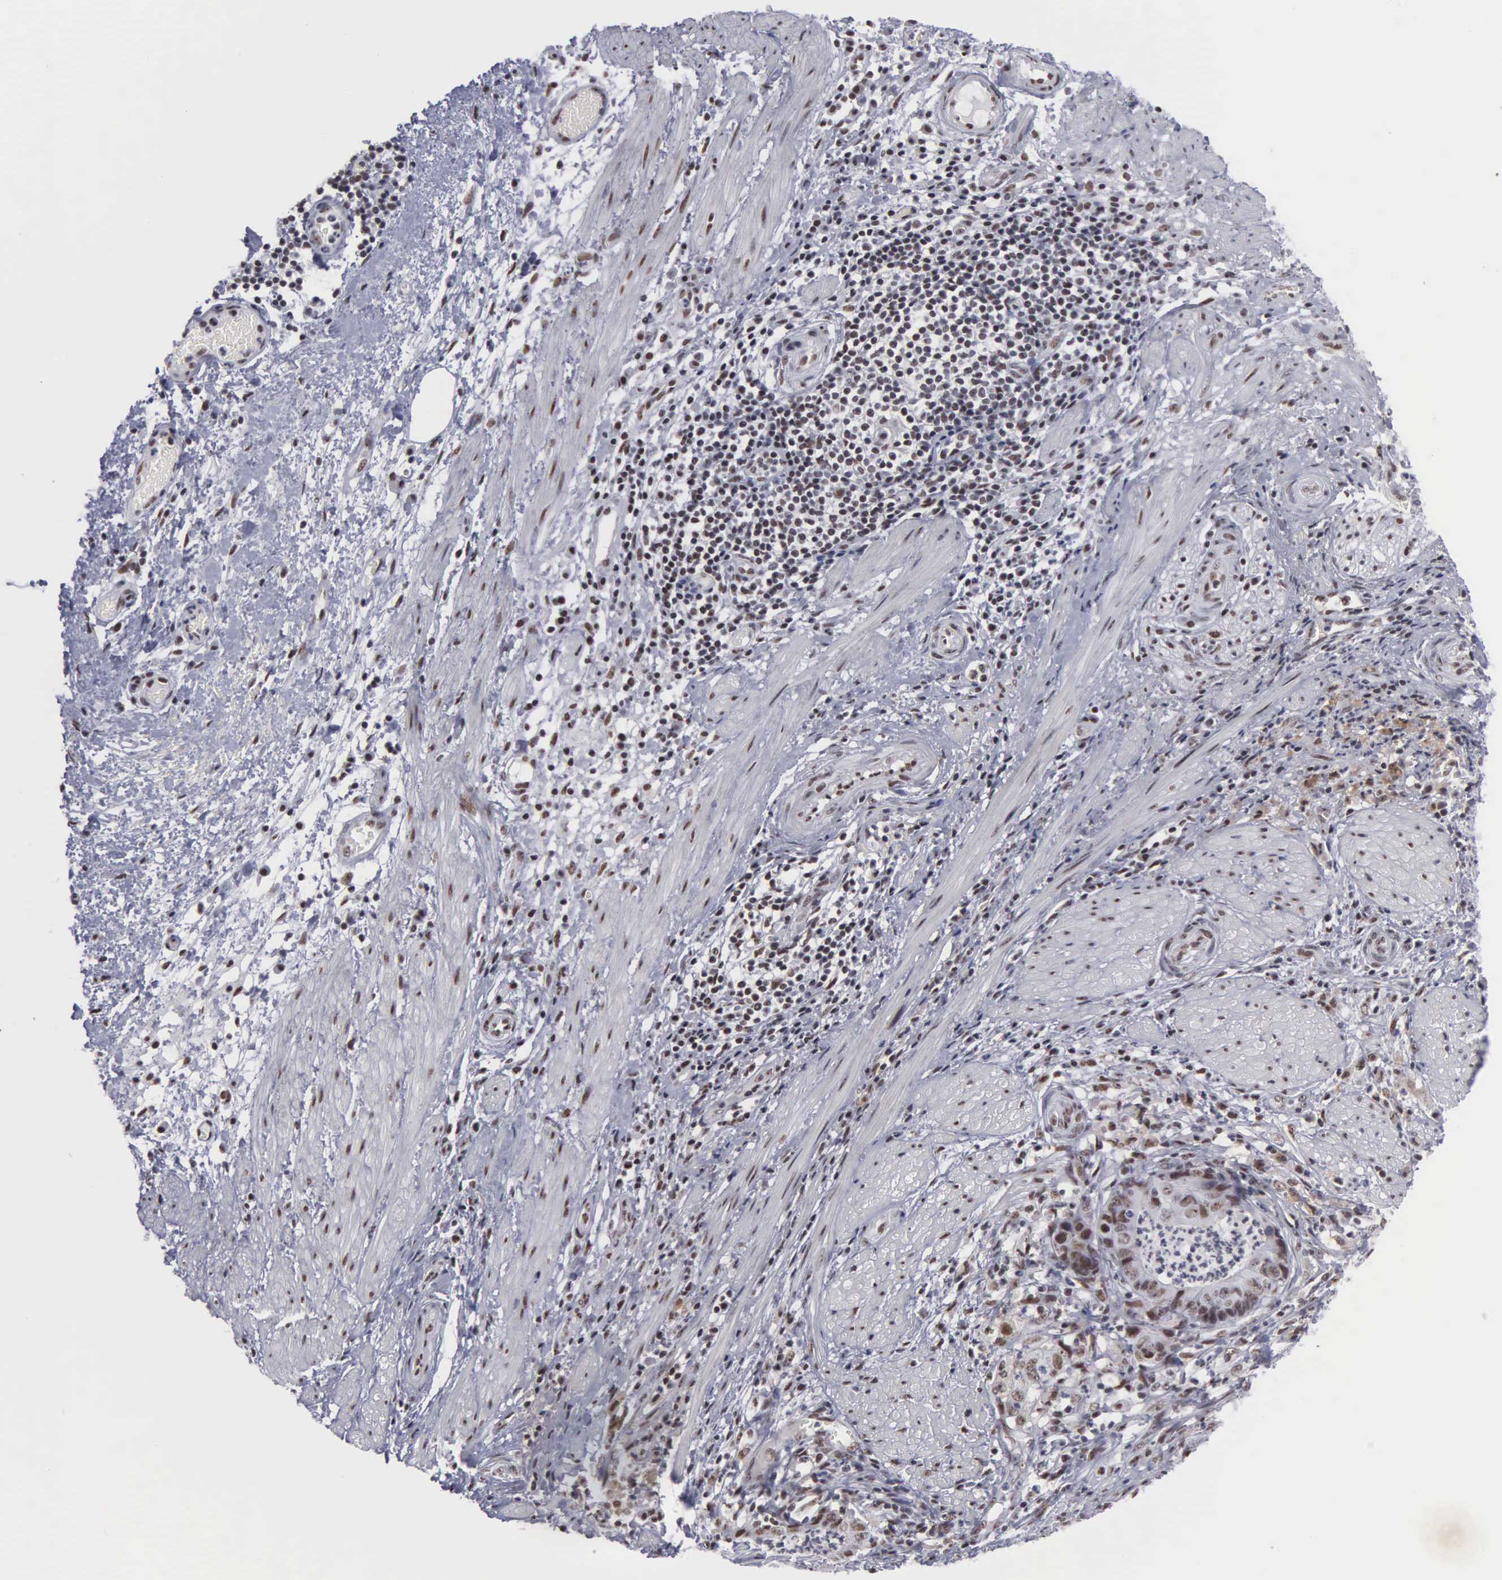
{"staining": {"intensity": "moderate", "quantity": "25%-75%", "location": "nuclear"}, "tissue": "stomach cancer", "cell_type": "Tumor cells", "image_type": "cancer", "snomed": [{"axis": "morphology", "description": "Adenocarcinoma, NOS"}, {"axis": "topography", "description": "Stomach, lower"}], "caption": "IHC micrograph of stomach cancer stained for a protein (brown), which displays medium levels of moderate nuclear expression in about 25%-75% of tumor cells.", "gene": "KIAA0586", "patient": {"sex": "female", "age": 86}}